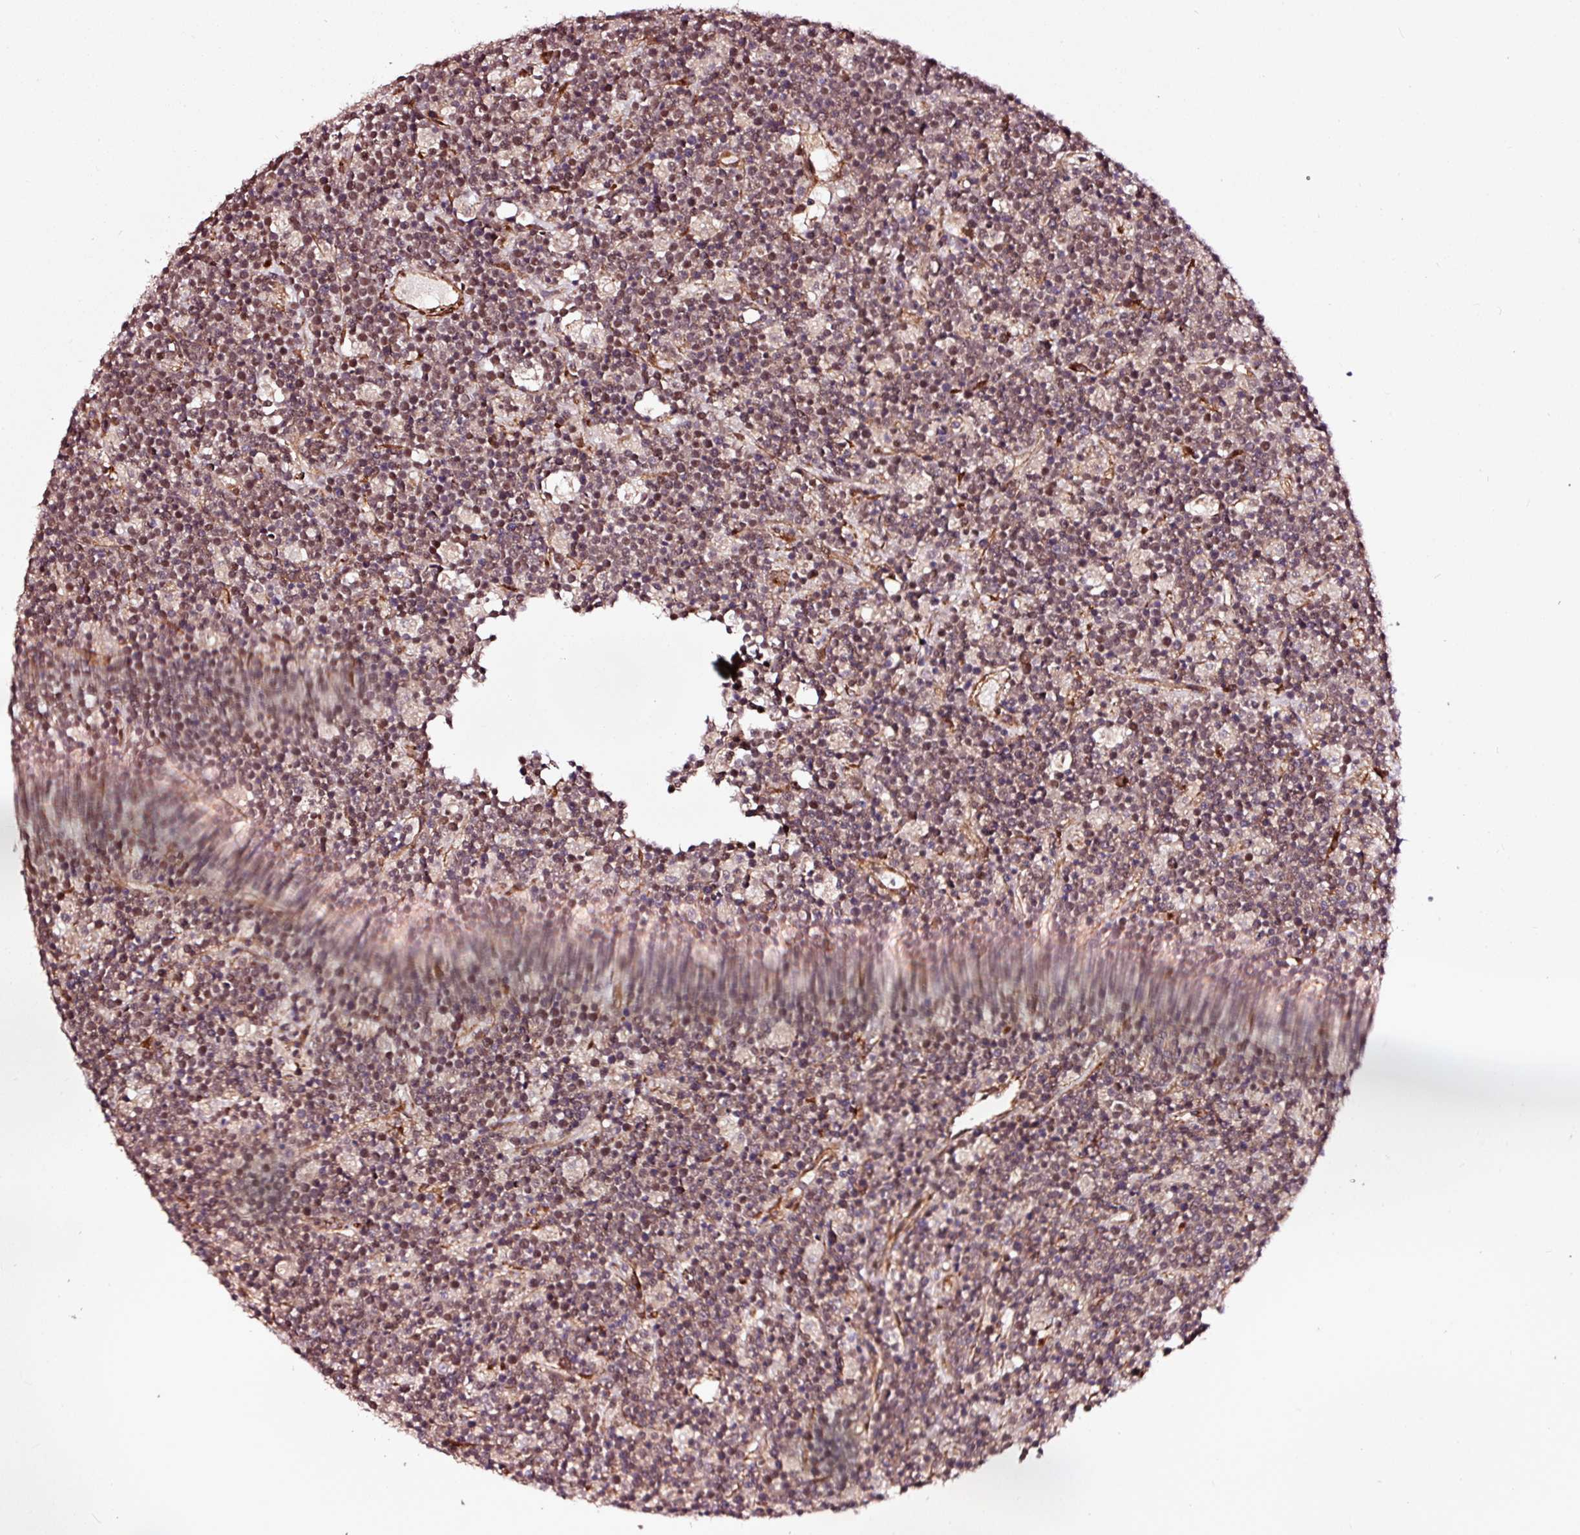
{"staining": {"intensity": "weak", "quantity": "<25%", "location": "nuclear"}, "tissue": "lymphoma", "cell_type": "Tumor cells", "image_type": "cancer", "snomed": [{"axis": "morphology", "description": "Malignant lymphoma, non-Hodgkin's type, High grade"}, {"axis": "topography", "description": "Ovary"}], "caption": "A photomicrograph of human lymphoma is negative for staining in tumor cells.", "gene": "TPM1", "patient": {"sex": "female", "age": 56}}